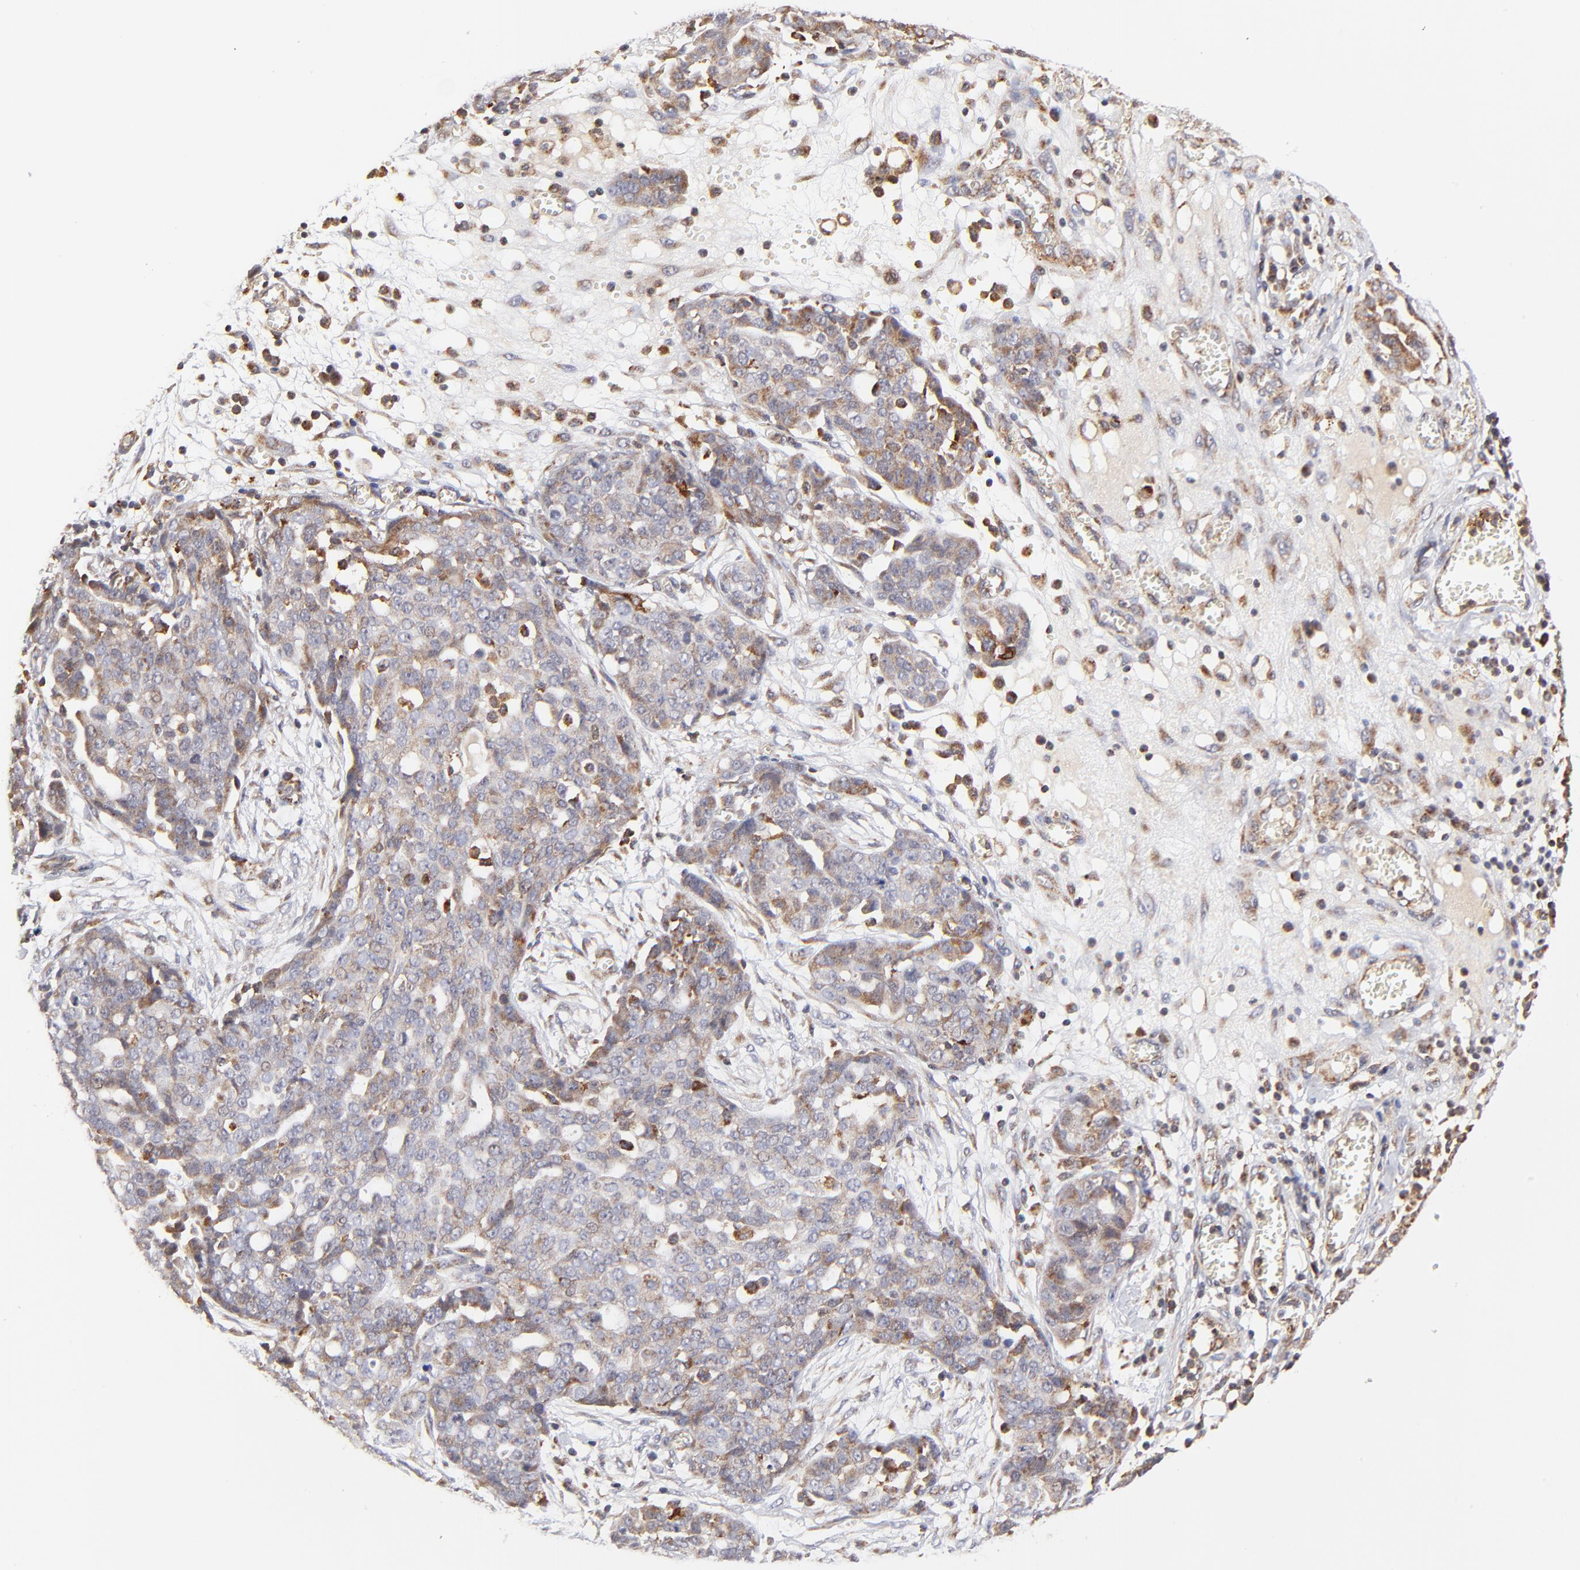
{"staining": {"intensity": "weak", "quantity": "<25%", "location": "cytoplasmic/membranous"}, "tissue": "ovarian cancer", "cell_type": "Tumor cells", "image_type": "cancer", "snomed": [{"axis": "morphology", "description": "Cystadenocarcinoma, serous, NOS"}, {"axis": "topography", "description": "Soft tissue"}, {"axis": "topography", "description": "Ovary"}], "caption": "The immunohistochemistry (IHC) histopathology image has no significant staining in tumor cells of ovarian cancer tissue.", "gene": "MAP2K7", "patient": {"sex": "female", "age": 57}}